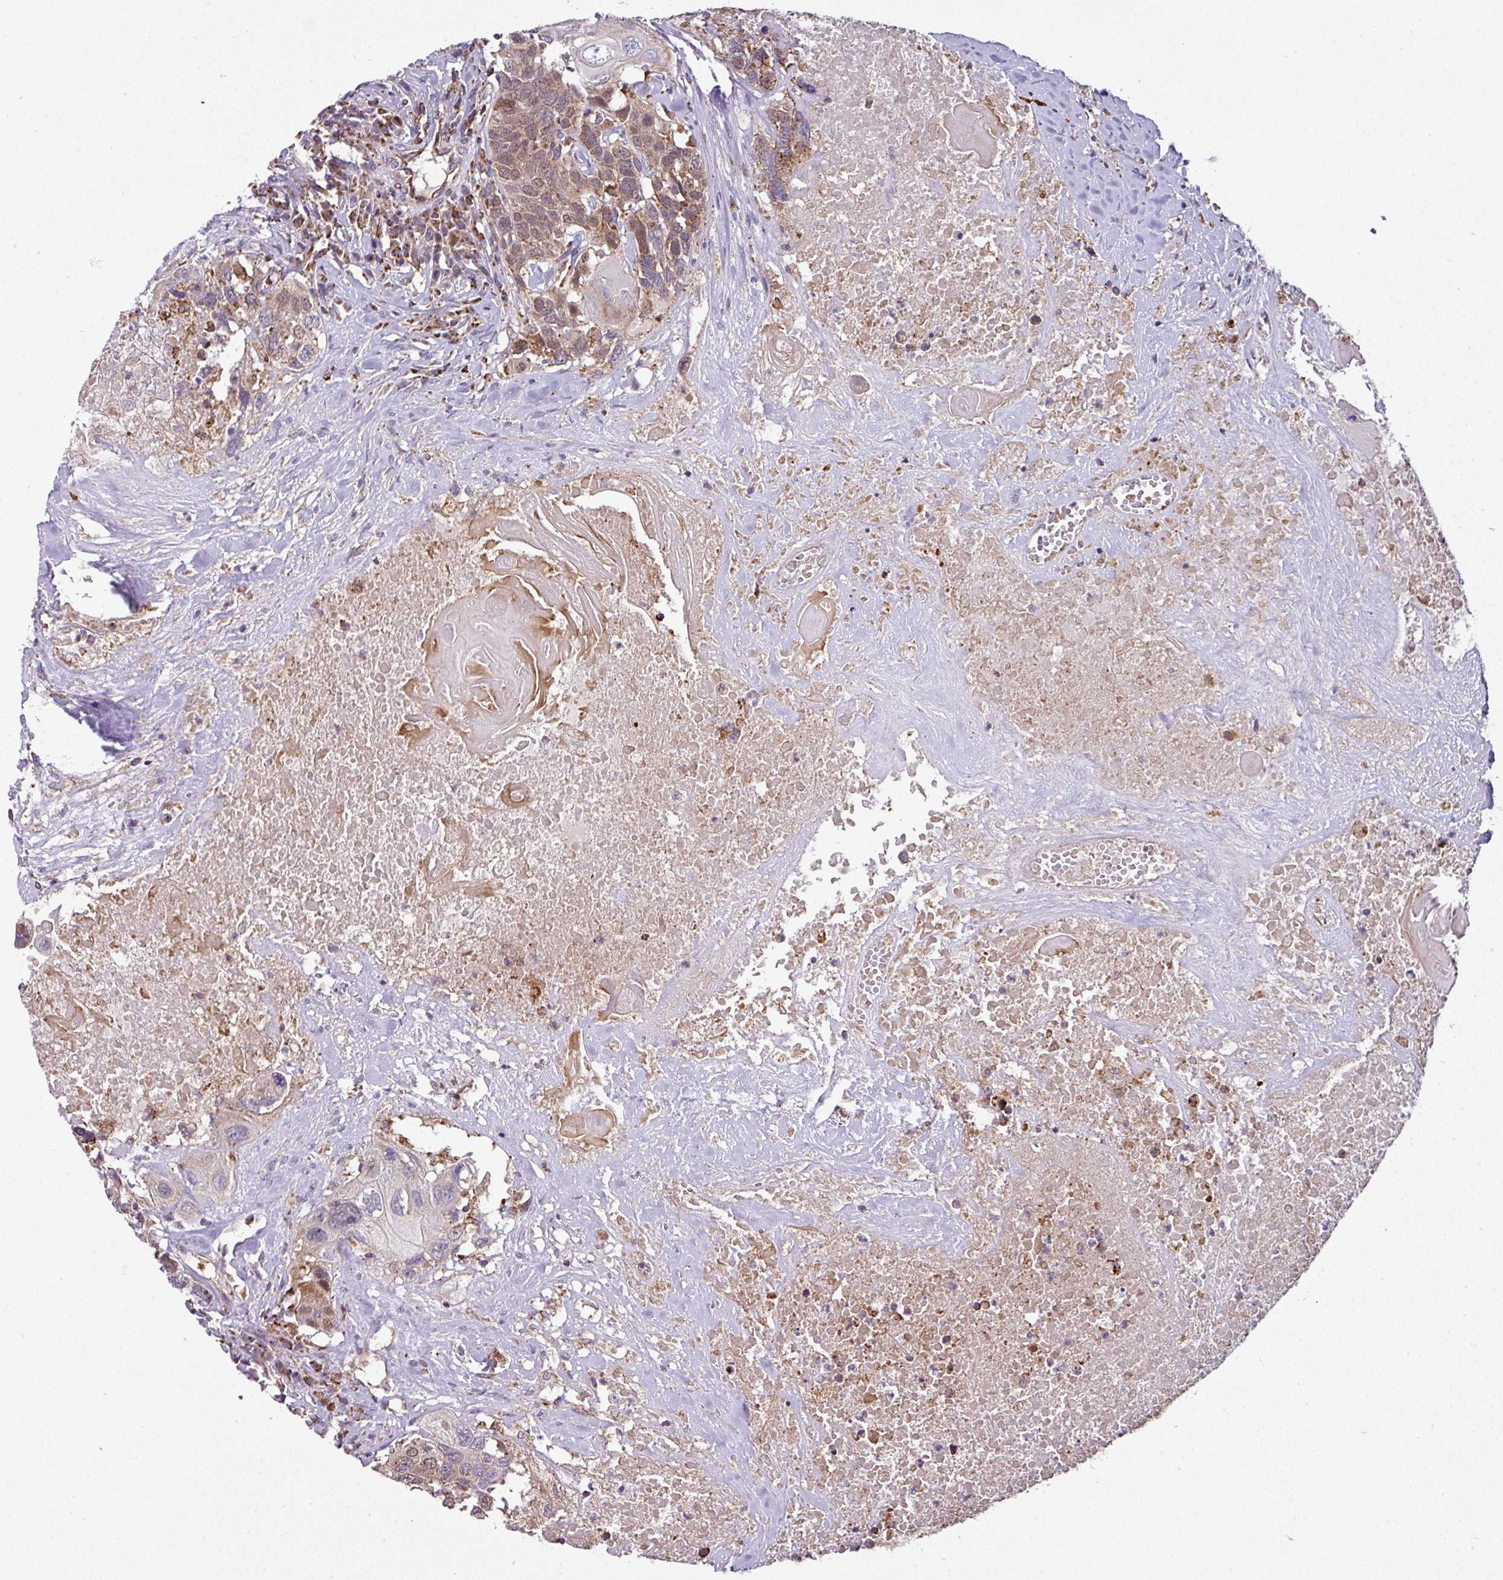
{"staining": {"intensity": "moderate", "quantity": "25%-75%", "location": "cytoplasmic/membranous,nuclear"}, "tissue": "head and neck cancer", "cell_type": "Tumor cells", "image_type": "cancer", "snomed": [{"axis": "morphology", "description": "Squamous cell carcinoma, NOS"}, {"axis": "topography", "description": "Head-Neck"}], "caption": "Squamous cell carcinoma (head and neck) stained for a protein (brown) demonstrates moderate cytoplasmic/membranous and nuclear positive expression in approximately 25%-75% of tumor cells.", "gene": "PRELID3B", "patient": {"sex": "male", "age": 66}}